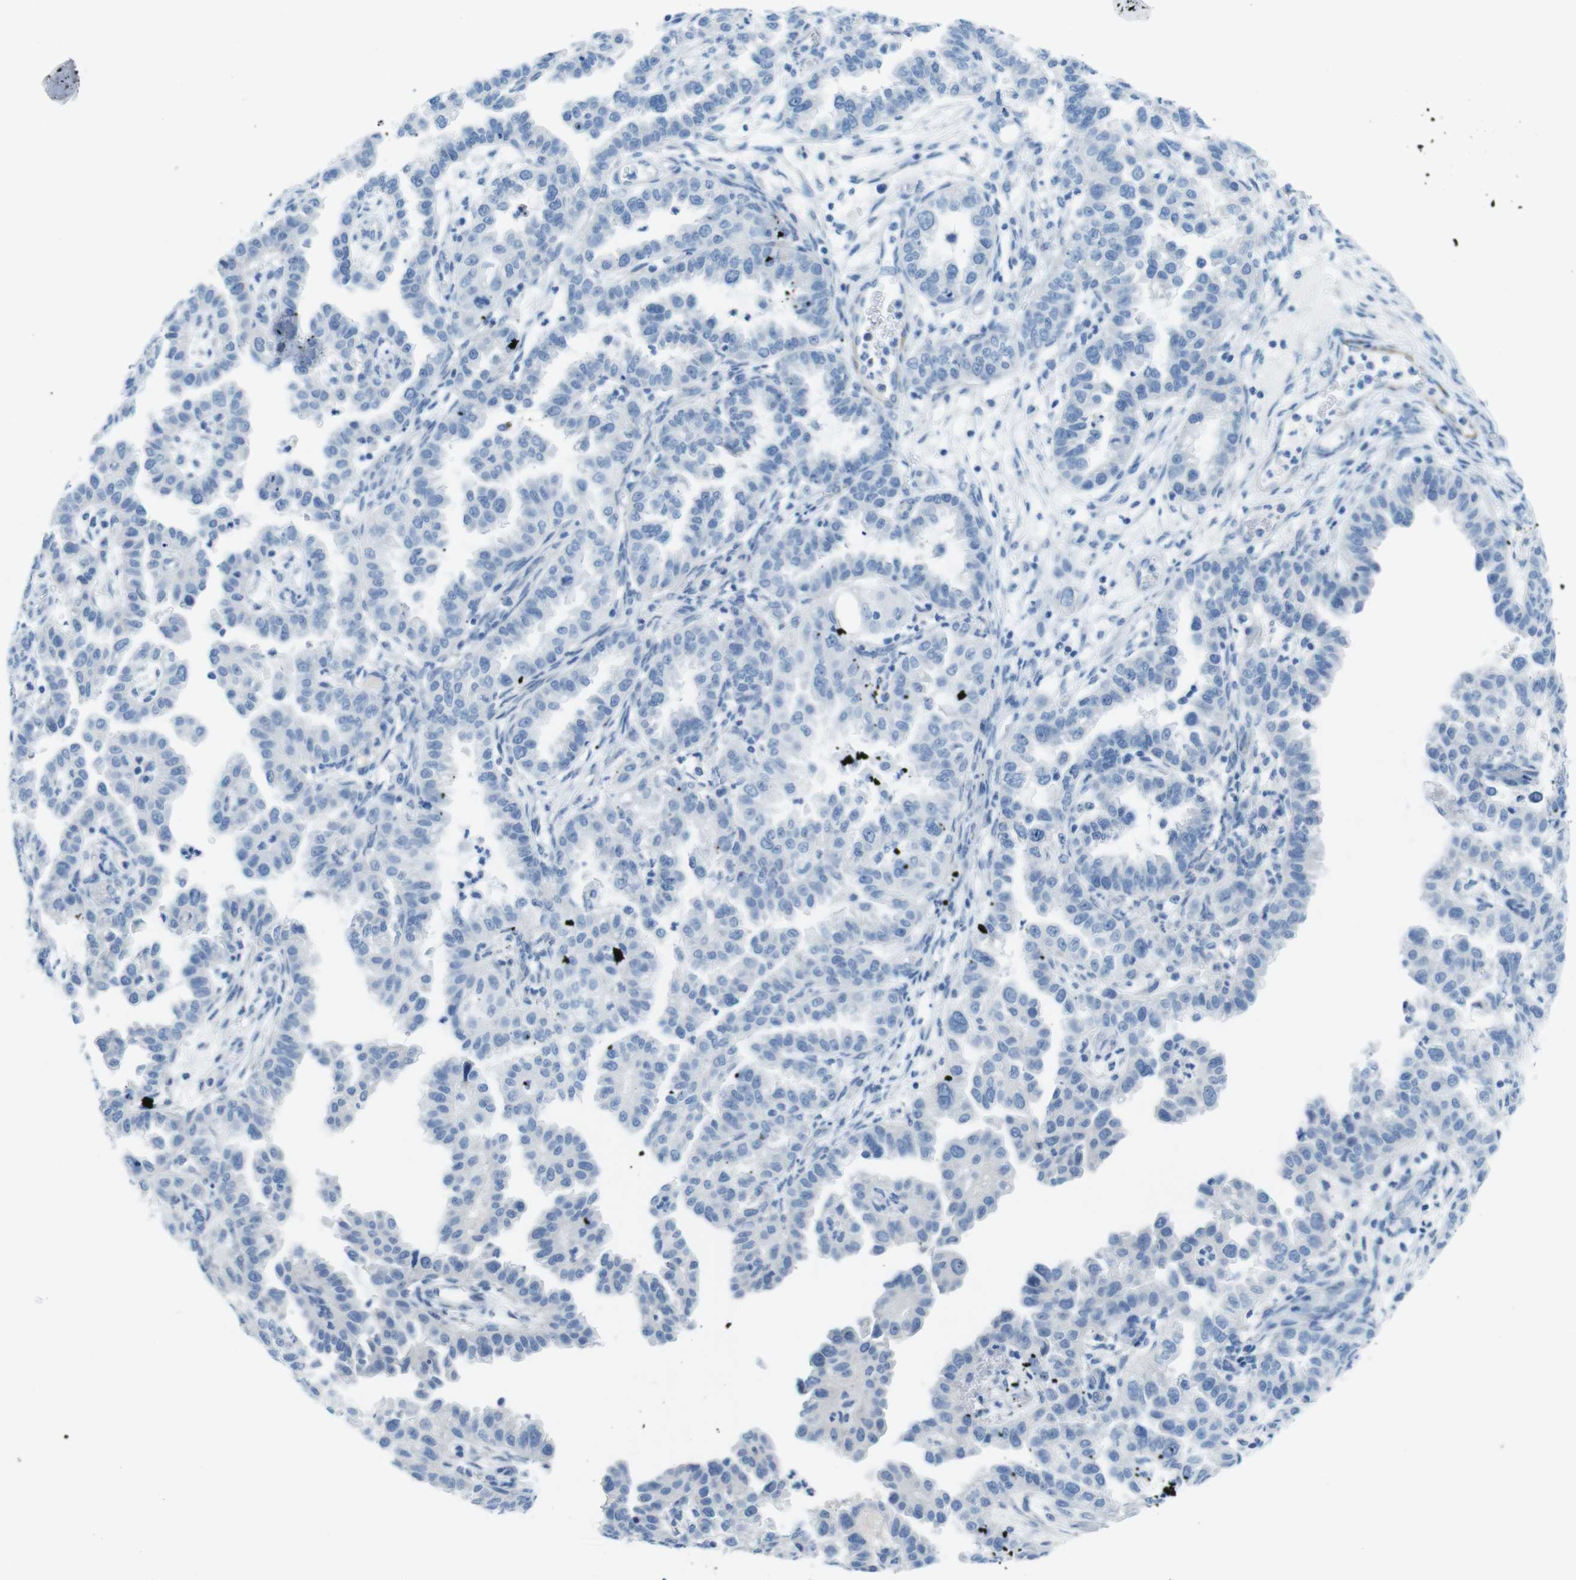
{"staining": {"intensity": "negative", "quantity": "none", "location": "none"}, "tissue": "endometrial cancer", "cell_type": "Tumor cells", "image_type": "cancer", "snomed": [{"axis": "morphology", "description": "Adenocarcinoma, NOS"}, {"axis": "topography", "description": "Endometrium"}], "caption": "This photomicrograph is of endometrial cancer (adenocarcinoma) stained with immunohistochemistry to label a protein in brown with the nuclei are counter-stained blue. There is no staining in tumor cells.", "gene": "GAP43", "patient": {"sex": "female", "age": 85}}